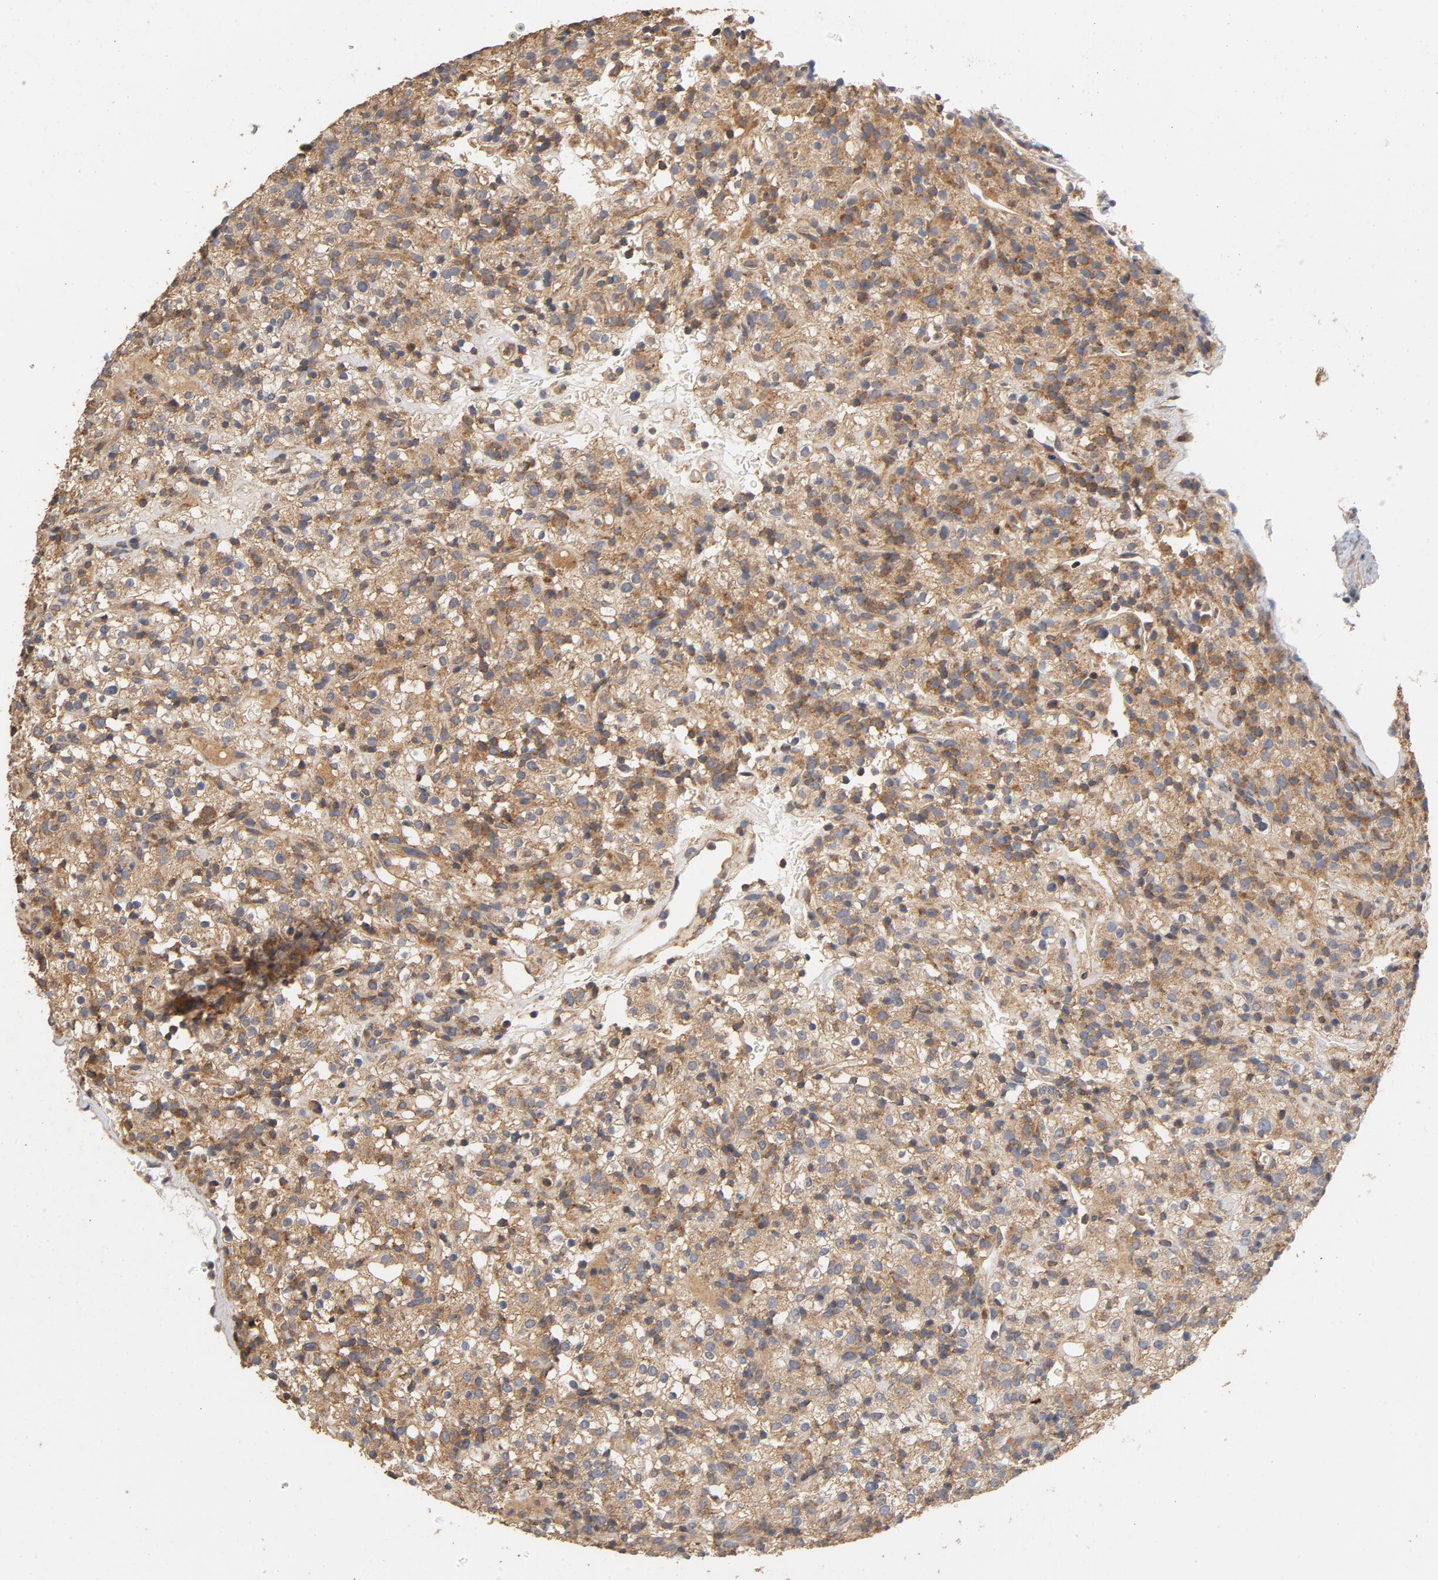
{"staining": {"intensity": "moderate", "quantity": ">75%", "location": "cytoplasmic/membranous"}, "tissue": "renal cancer", "cell_type": "Tumor cells", "image_type": "cancer", "snomed": [{"axis": "morphology", "description": "Normal tissue, NOS"}, {"axis": "morphology", "description": "Adenocarcinoma, NOS"}, {"axis": "topography", "description": "Kidney"}], "caption": "Protein positivity by immunohistochemistry (IHC) reveals moderate cytoplasmic/membranous positivity in about >75% of tumor cells in renal cancer (adenocarcinoma). (IHC, brightfield microscopy, high magnification).", "gene": "DDX6", "patient": {"sex": "female", "age": 72}}